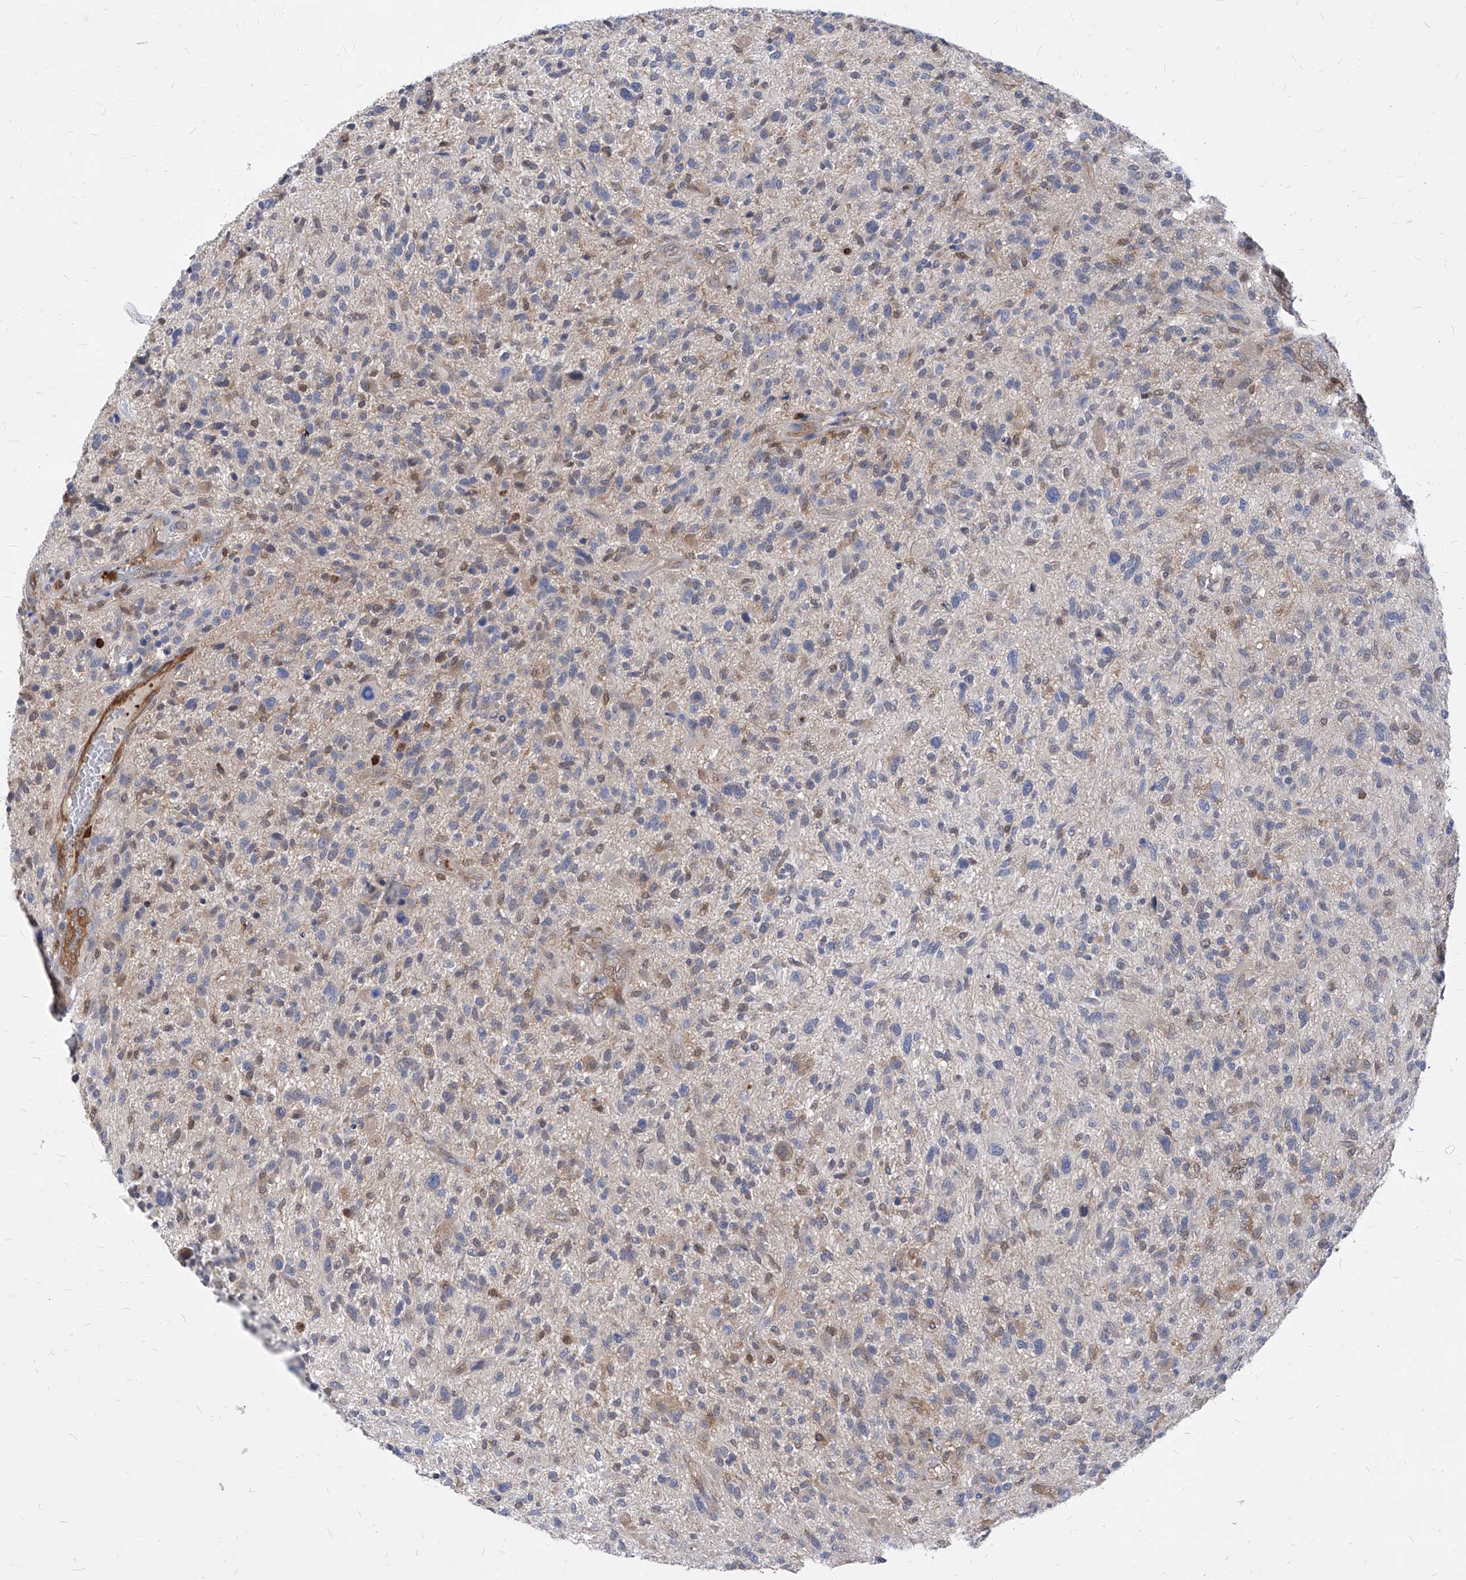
{"staining": {"intensity": "negative", "quantity": "none", "location": "none"}, "tissue": "glioma", "cell_type": "Tumor cells", "image_type": "cancer", "snomed": [{"axis": "morphology", "description": "Glioma, malignant, High grade"}, {"axis": "topography", "description": "Brain"}], "caption": "This is an immunohistochemistry (IHC) image of glioma. There is no expression in tumor cells.", "gene": "ABRACL", "patient": {"sex": "male", "age": 47}}